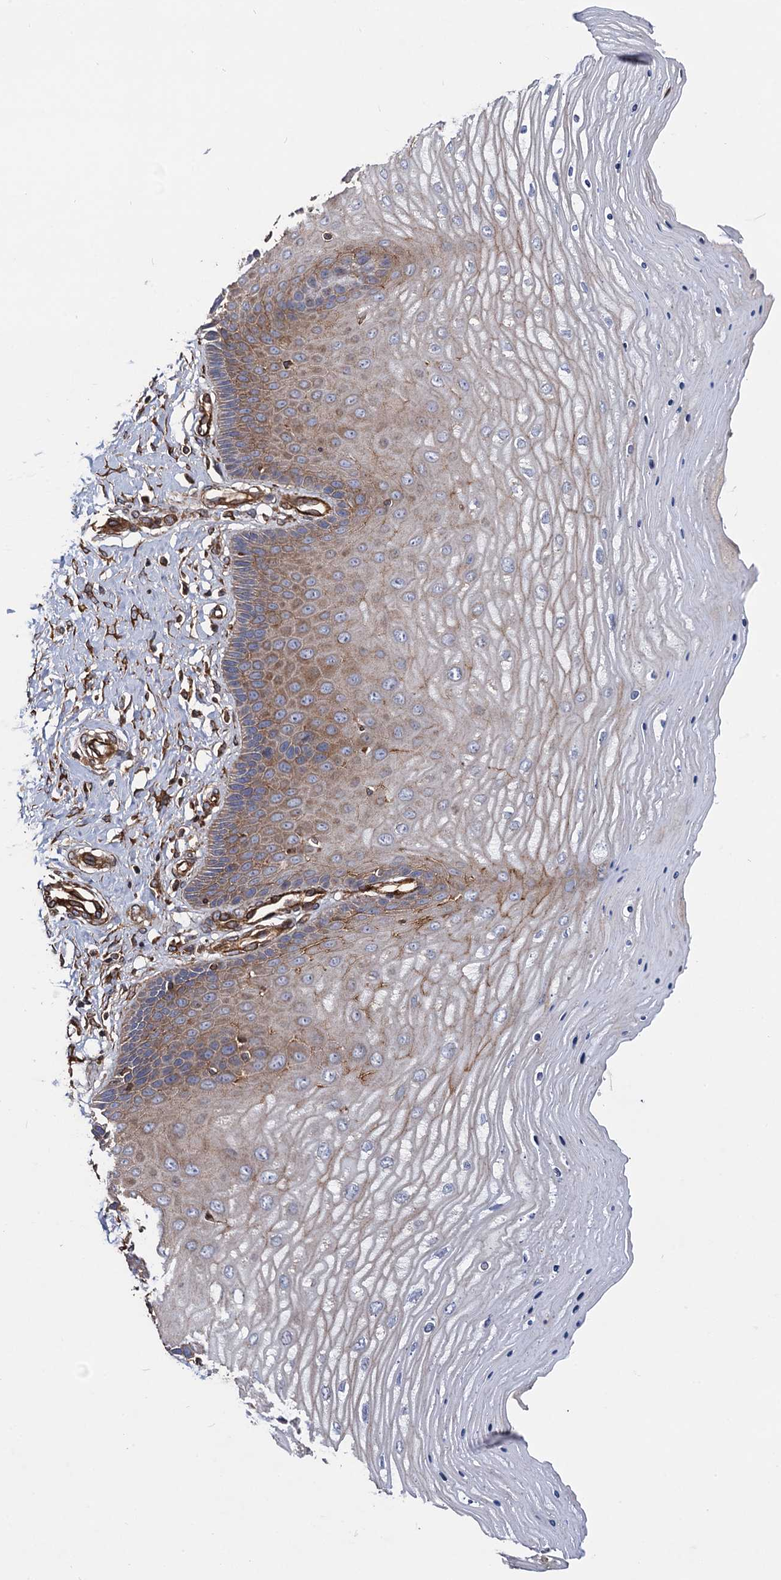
{"staining": {"intensity": "moderate", "quantity": ">75%", "location": "cytoplasmic/membranous"}, "tissue": "cervix", "cell_type": "Squamous epithelial cells", "image_type": "normal", "snomed": [{"axis": "morphology", "description": "Normal tissue, NOS"}, {"axis": "topography", "description": "Cervix"}], "caption": "DAB immunohistochemical staining of benign cervix exhibits moderate cytoplasmic/membranous protein staining in about >75% of squamous epithelial cells. Nuclei are stained in blue.", "gene": "CIP2A", "patient": {"sex": "female", "age": 55}}